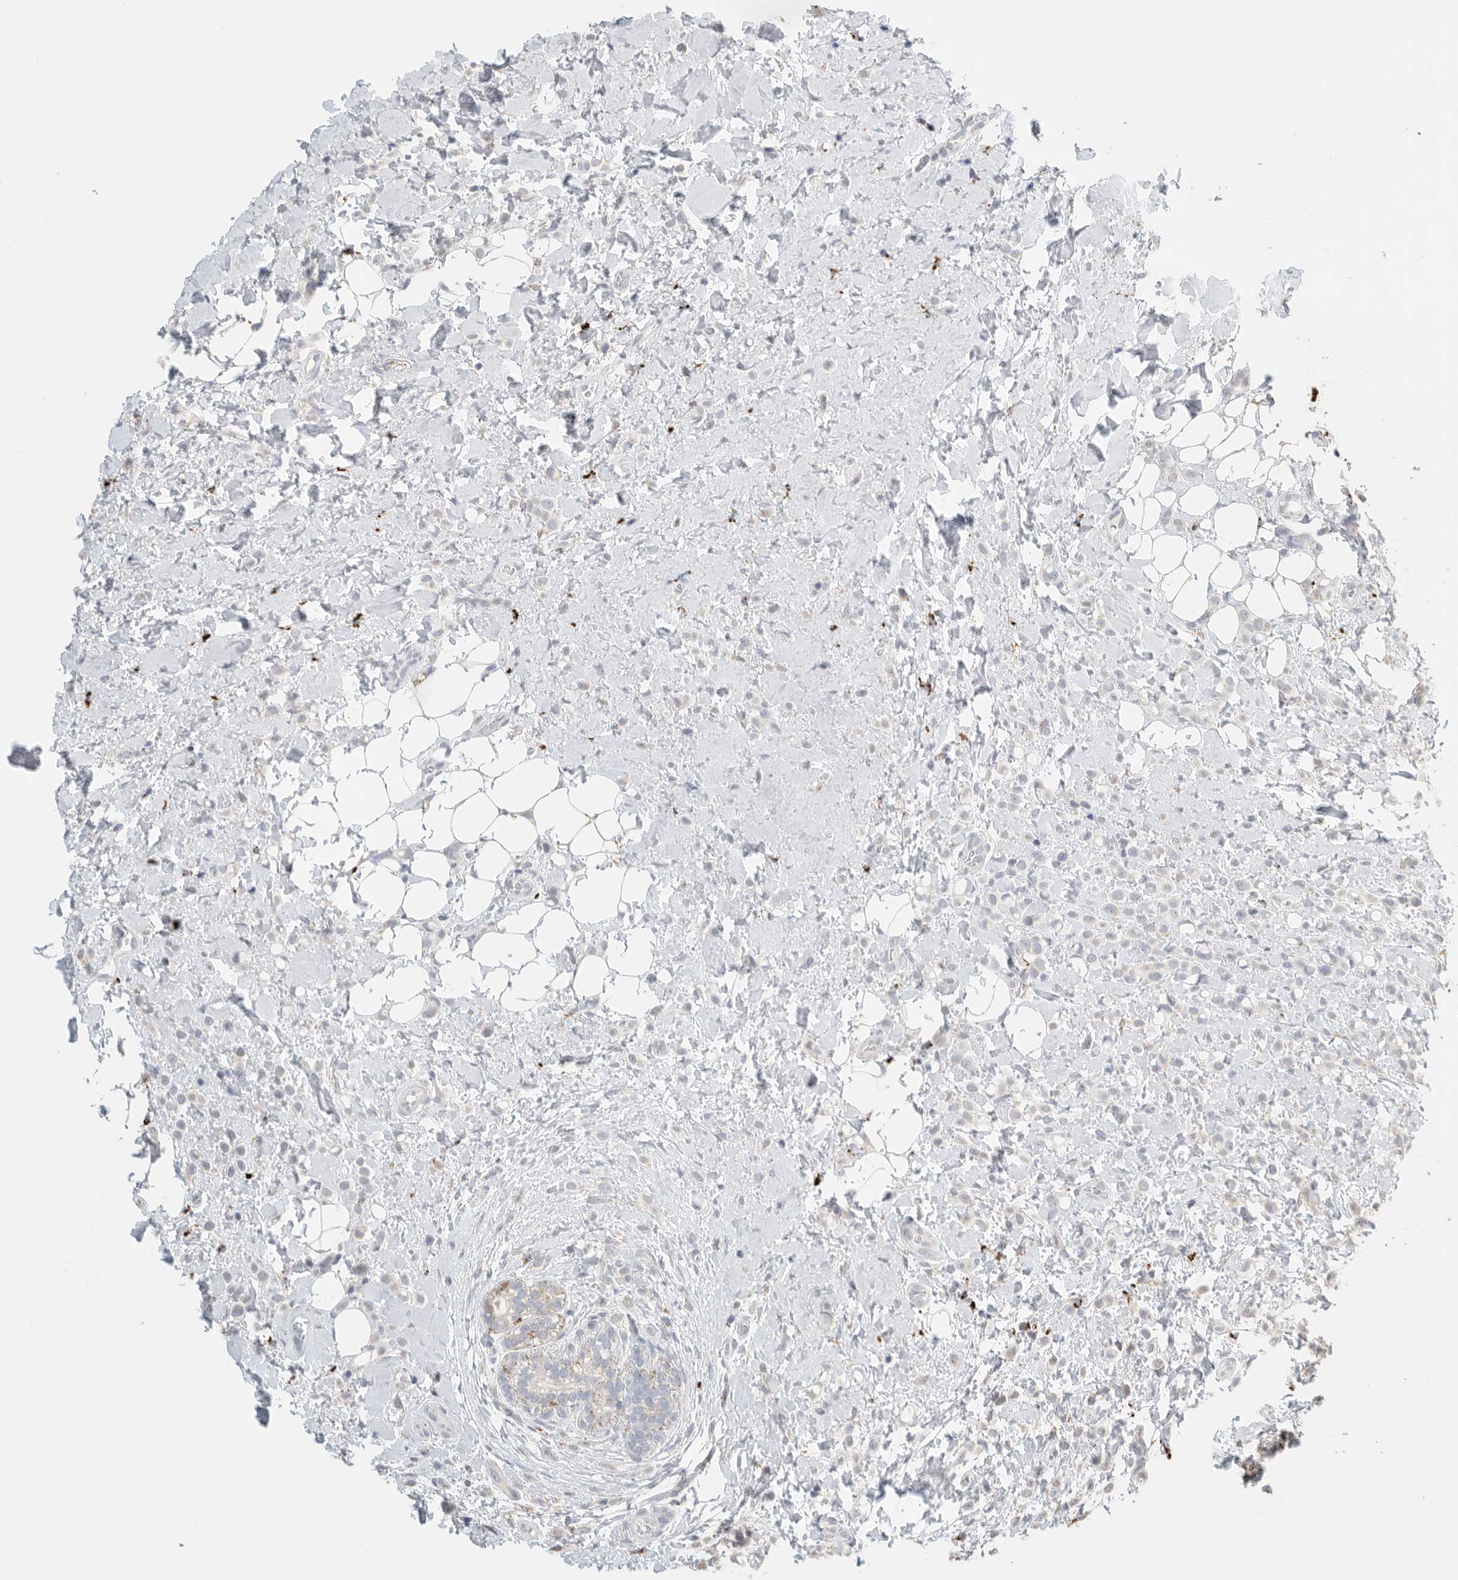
{"staining": {"intensity": "negative", "quantity": "none", "location": "none"}, "tissue": "breast cancer", "cell_type": "Tumor cells", "image_type": "cancer", "snomed": [{"axis": "morphology", "description": "Normal tissue, NOS"}, {"axis": "morphology", "description": "Lobular carcinoma"}, {"axis": "topography", "description": "Breast"}], "caption": "Tumor cells show no significant positivity in breast cancer (lobular carcinoma). Brightfield microscopy of IHC stained with DAB (brown) and hematoxylin (blue), captured at high magnification.", "gene": "GGH", "patient": {"sex": "female", "age": 50}}